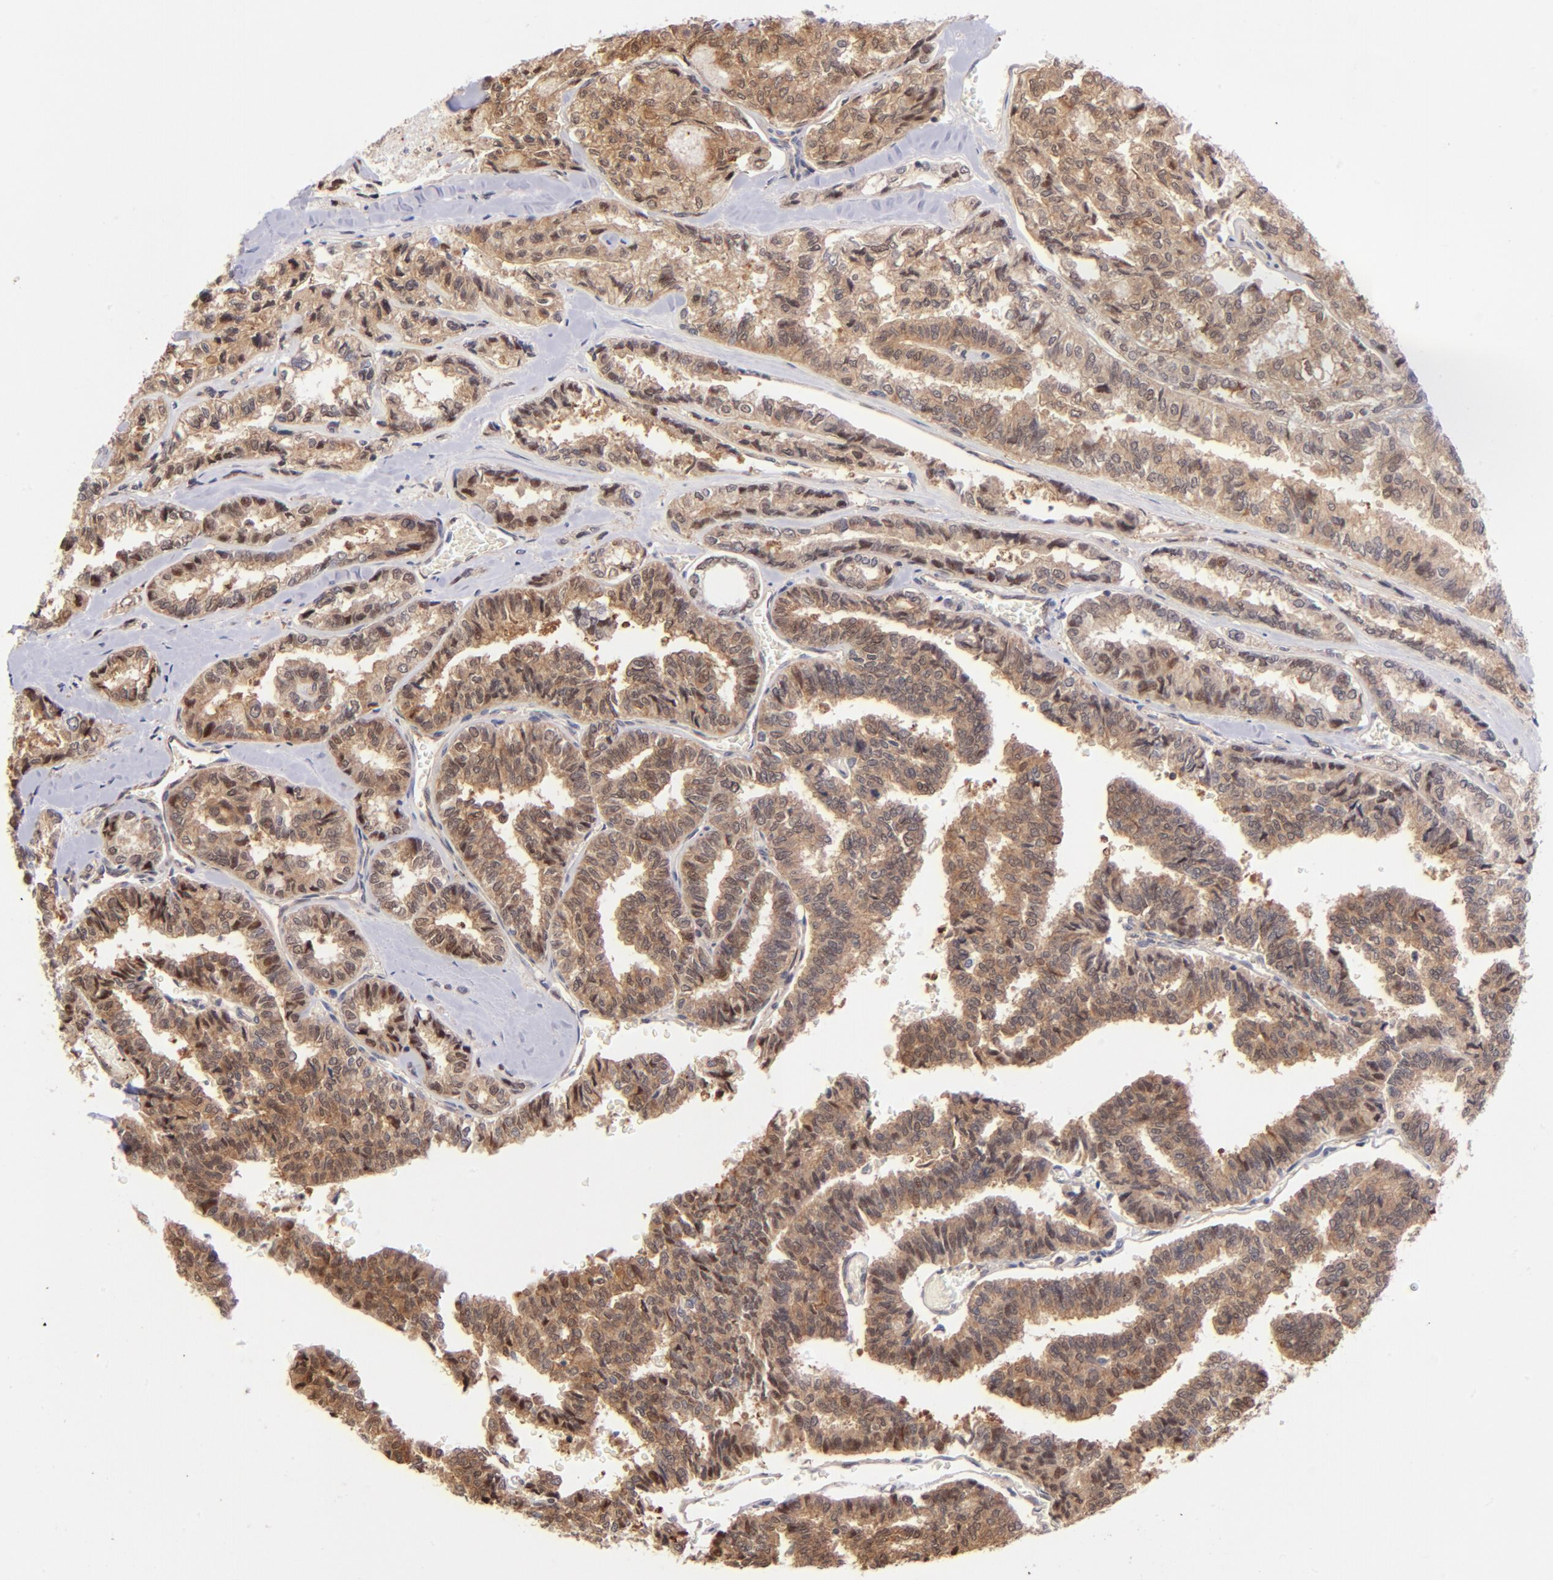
{"staining": {"intensity": "moderate", "quantity": ">75%", "location": "cytoplasmic/membranous,nuclear"}, "tissue": "thyroid cancer", "cell_type": "Tumor cells", "image_type": "cancer", "snomed": [{"axis": "morphology", "description": "Papillary adenocarcinoma, NOS"}, {"axis": "topography", "description": "Thyroid gland"}], "caption": "High-magnification brightfield microscopy of papillary adenocarcinoma (thyroid) stained with DAB (3,3'-diaminobenzidine) (brown) and counterstained with hematoxylin (blue). tumor cells exhibit moderate cytoplasmic/membranous and nuclear staining is present in about>75% of cells.", "gene": "YWHAB", "patient": {"sex": "female", "age": 35}}